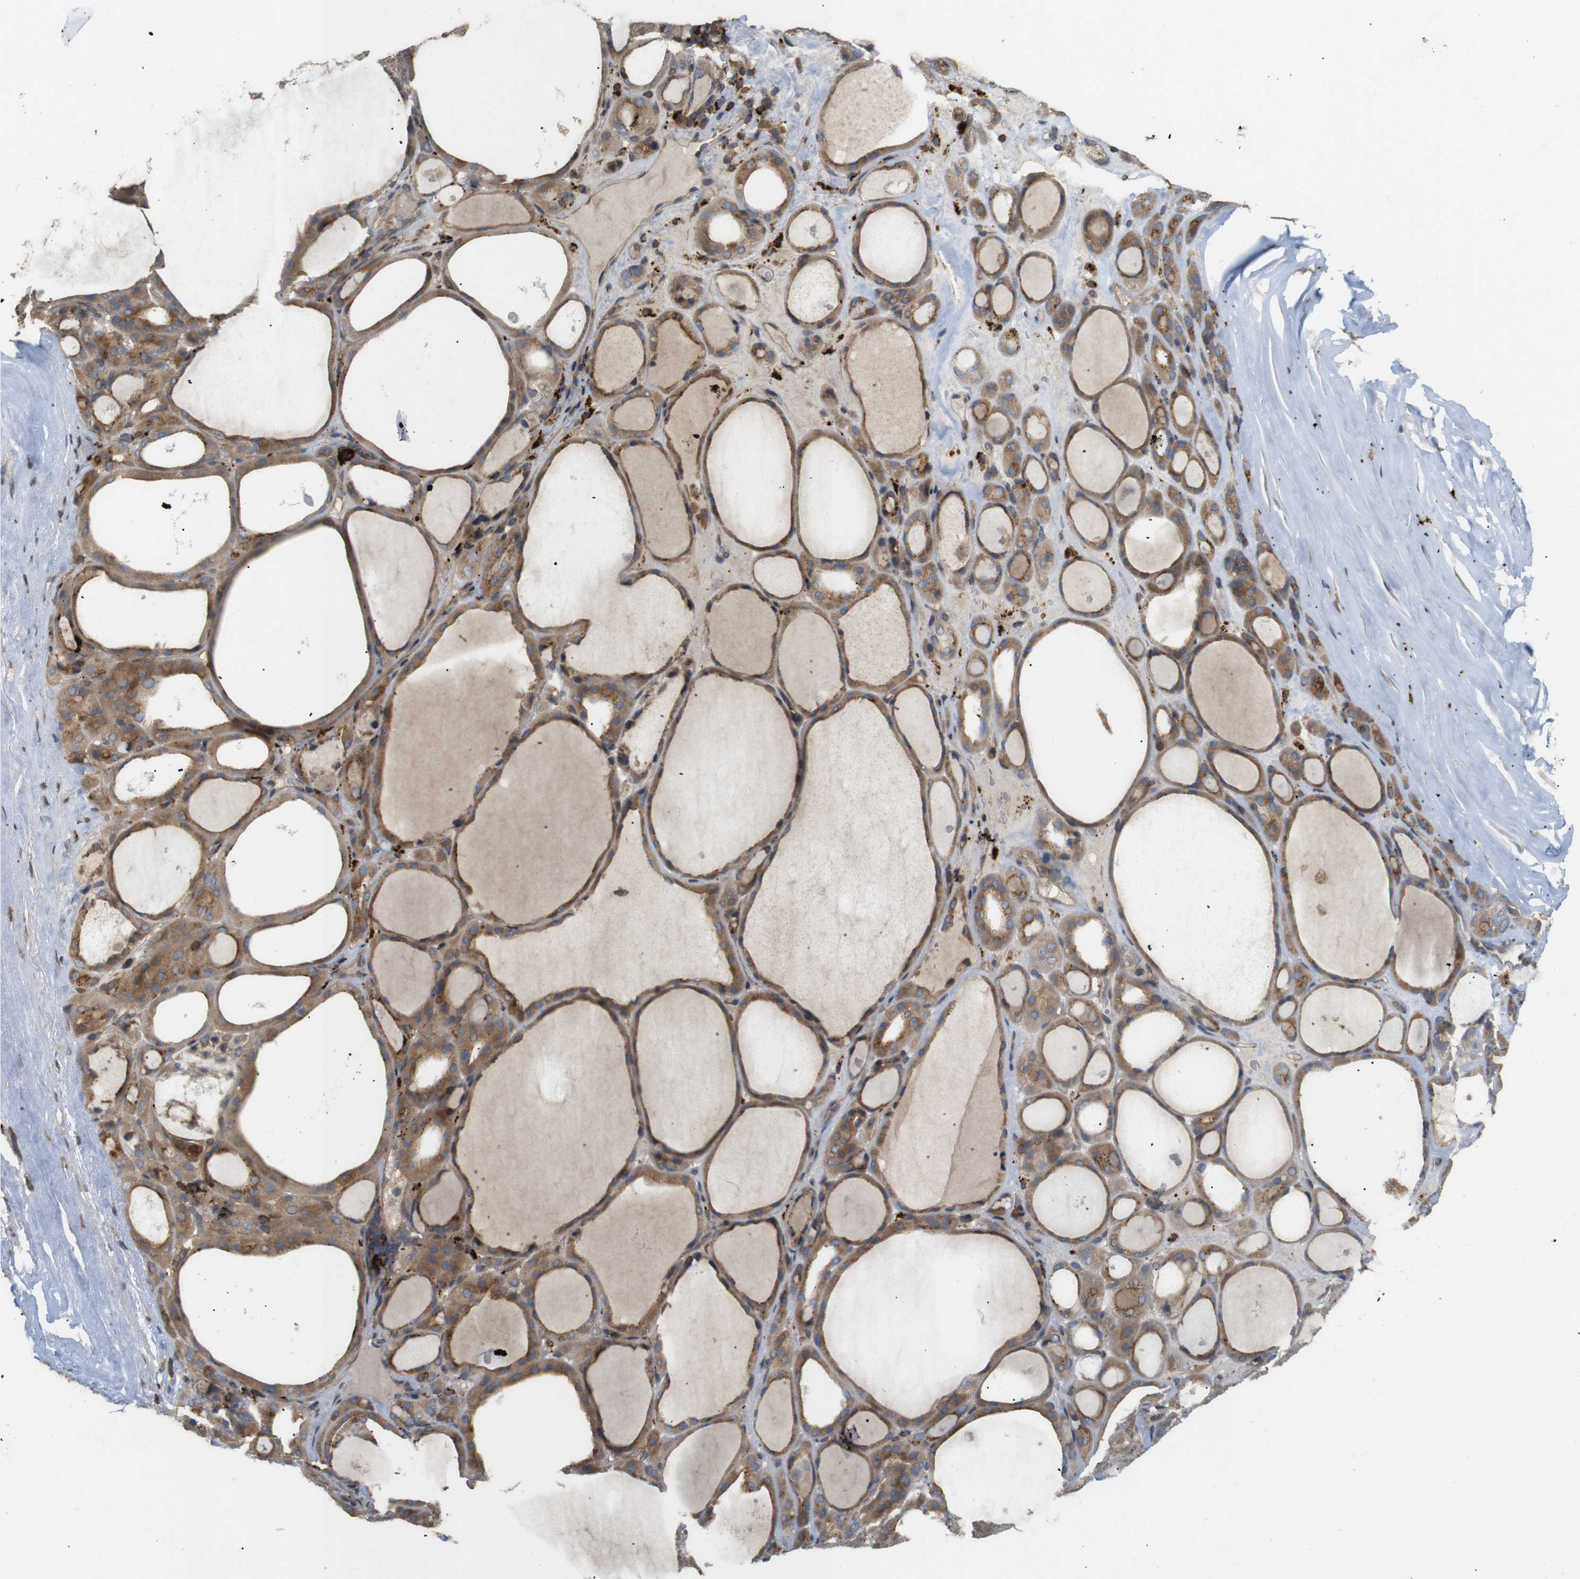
{"staining": {"intensity": "moderate", "quantity": ">75%", "location": "cytoplasmic/membranous"}, "tissue": "thyroid gland", "cell_type": "Glandular cells", "image_type": "normal", "snomed": [{"axis": "morphology", "description": "Normal tissue, NOS"}, {"axis": "morphology", "description": "Carcinoma, NOS"}, {"axis": "topography", "description": "Thyroid gland"}], "caption": "This image reveals IHC staining of normal thyroid gland, with medium moderate cytoplasmic/membranous staining in approximately >75% of glandular cells.", "gene": "KSR1", "patient": {"sex": "female", "age": 86}}